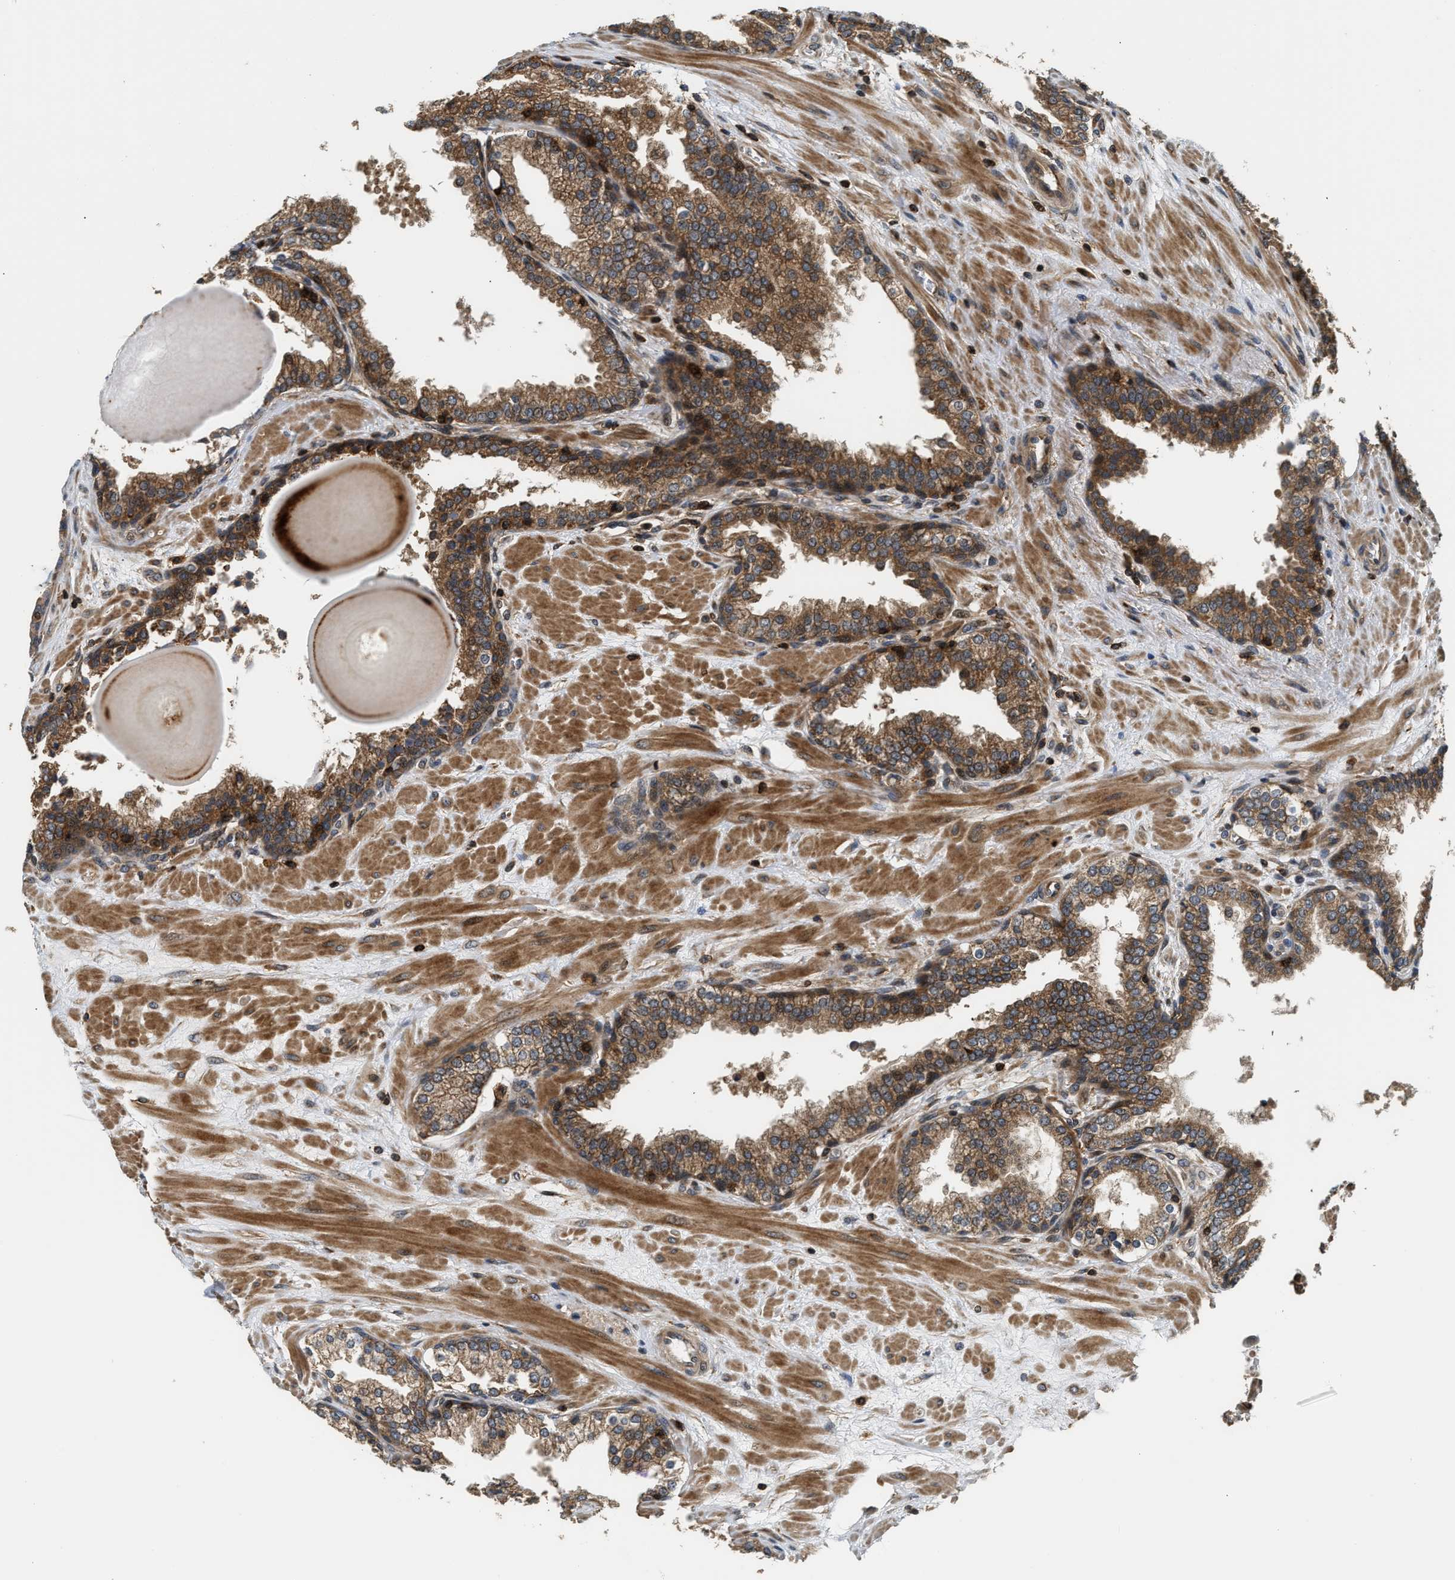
{"staining": {"intensity": "strong", "quantity": ">75%", "location": "cytoplasmic/membranous,nuclear"}, "tissue": "prostate", "cell_type": "Glandular cells", "image_type": "normal", "snomed": [{"axis": "morphology", "description": "Normal tissue, NOS"}, {"axis": "topography", "description": "Prostate"}], "caption": "The image demonstrates staining of normal prostate, revealing strong cytoplasmic/membranous,nuclear protein positivity (brown color) within glandular cells.", "gene": "SNX5", "patient": {"sex": "male", "age": 51}}